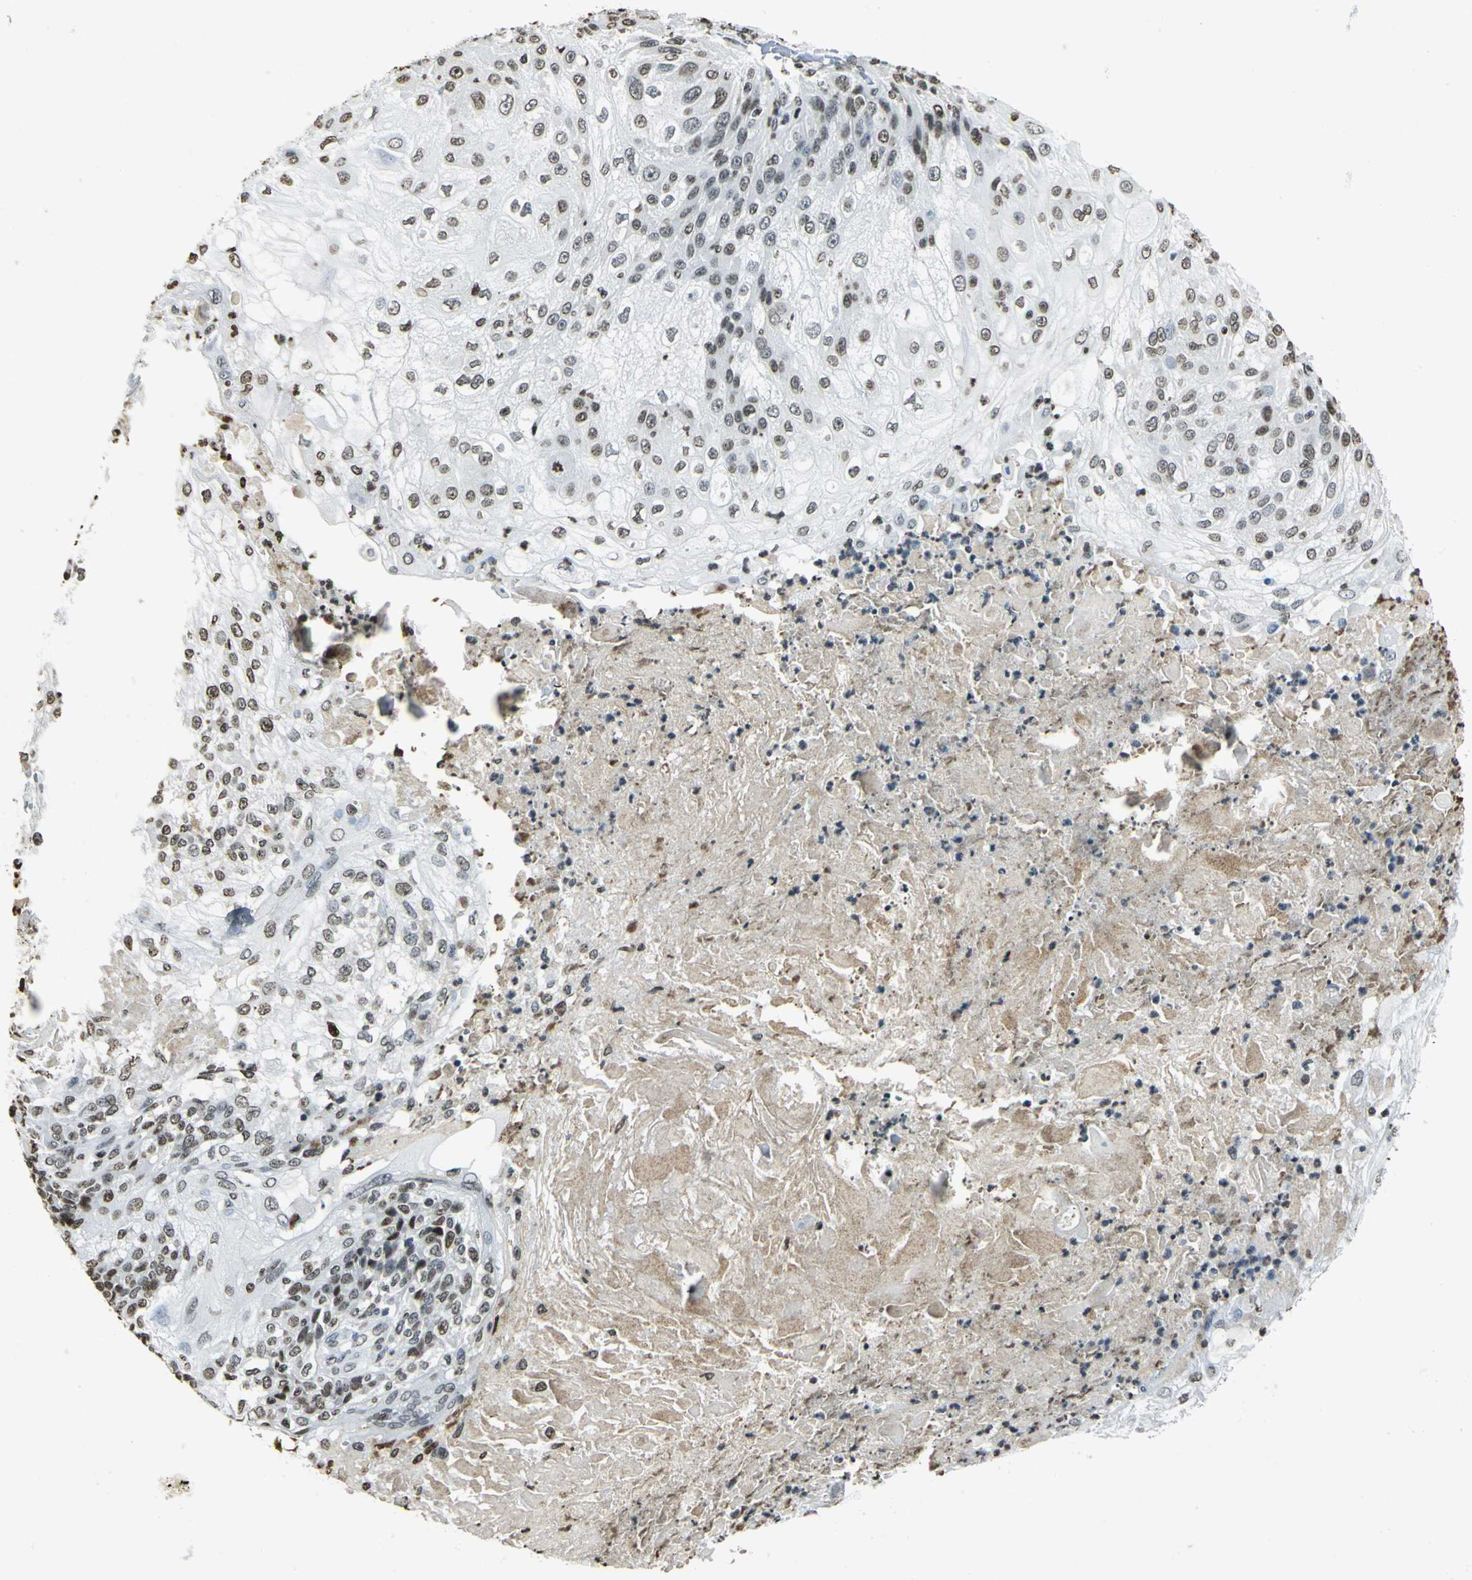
{"staining": {"intensity": "moderate", "quantity": ">75%", "location": "nuclear"}, "tissue": "skin cancer", "cell_type": "Tumor cells", "image_type": "cancer", "snomed": [{"axis": "morphology", "description": "Normal tissue, NOS"}, {"axis": "morphology", "description": "Squamous cell carcinoma, NOS"}, {"axis": "topography", "description": "Skin"}], "caption": "Brown immunohistochemical staining in squamous cell carcinoma (skin) demonstrates moderate nuclear expression in approximately >75% of tumor cells. Nuclei are stained in blue.", "gene": "MCM4", "patient": {"sex": "female", "age": 83}}